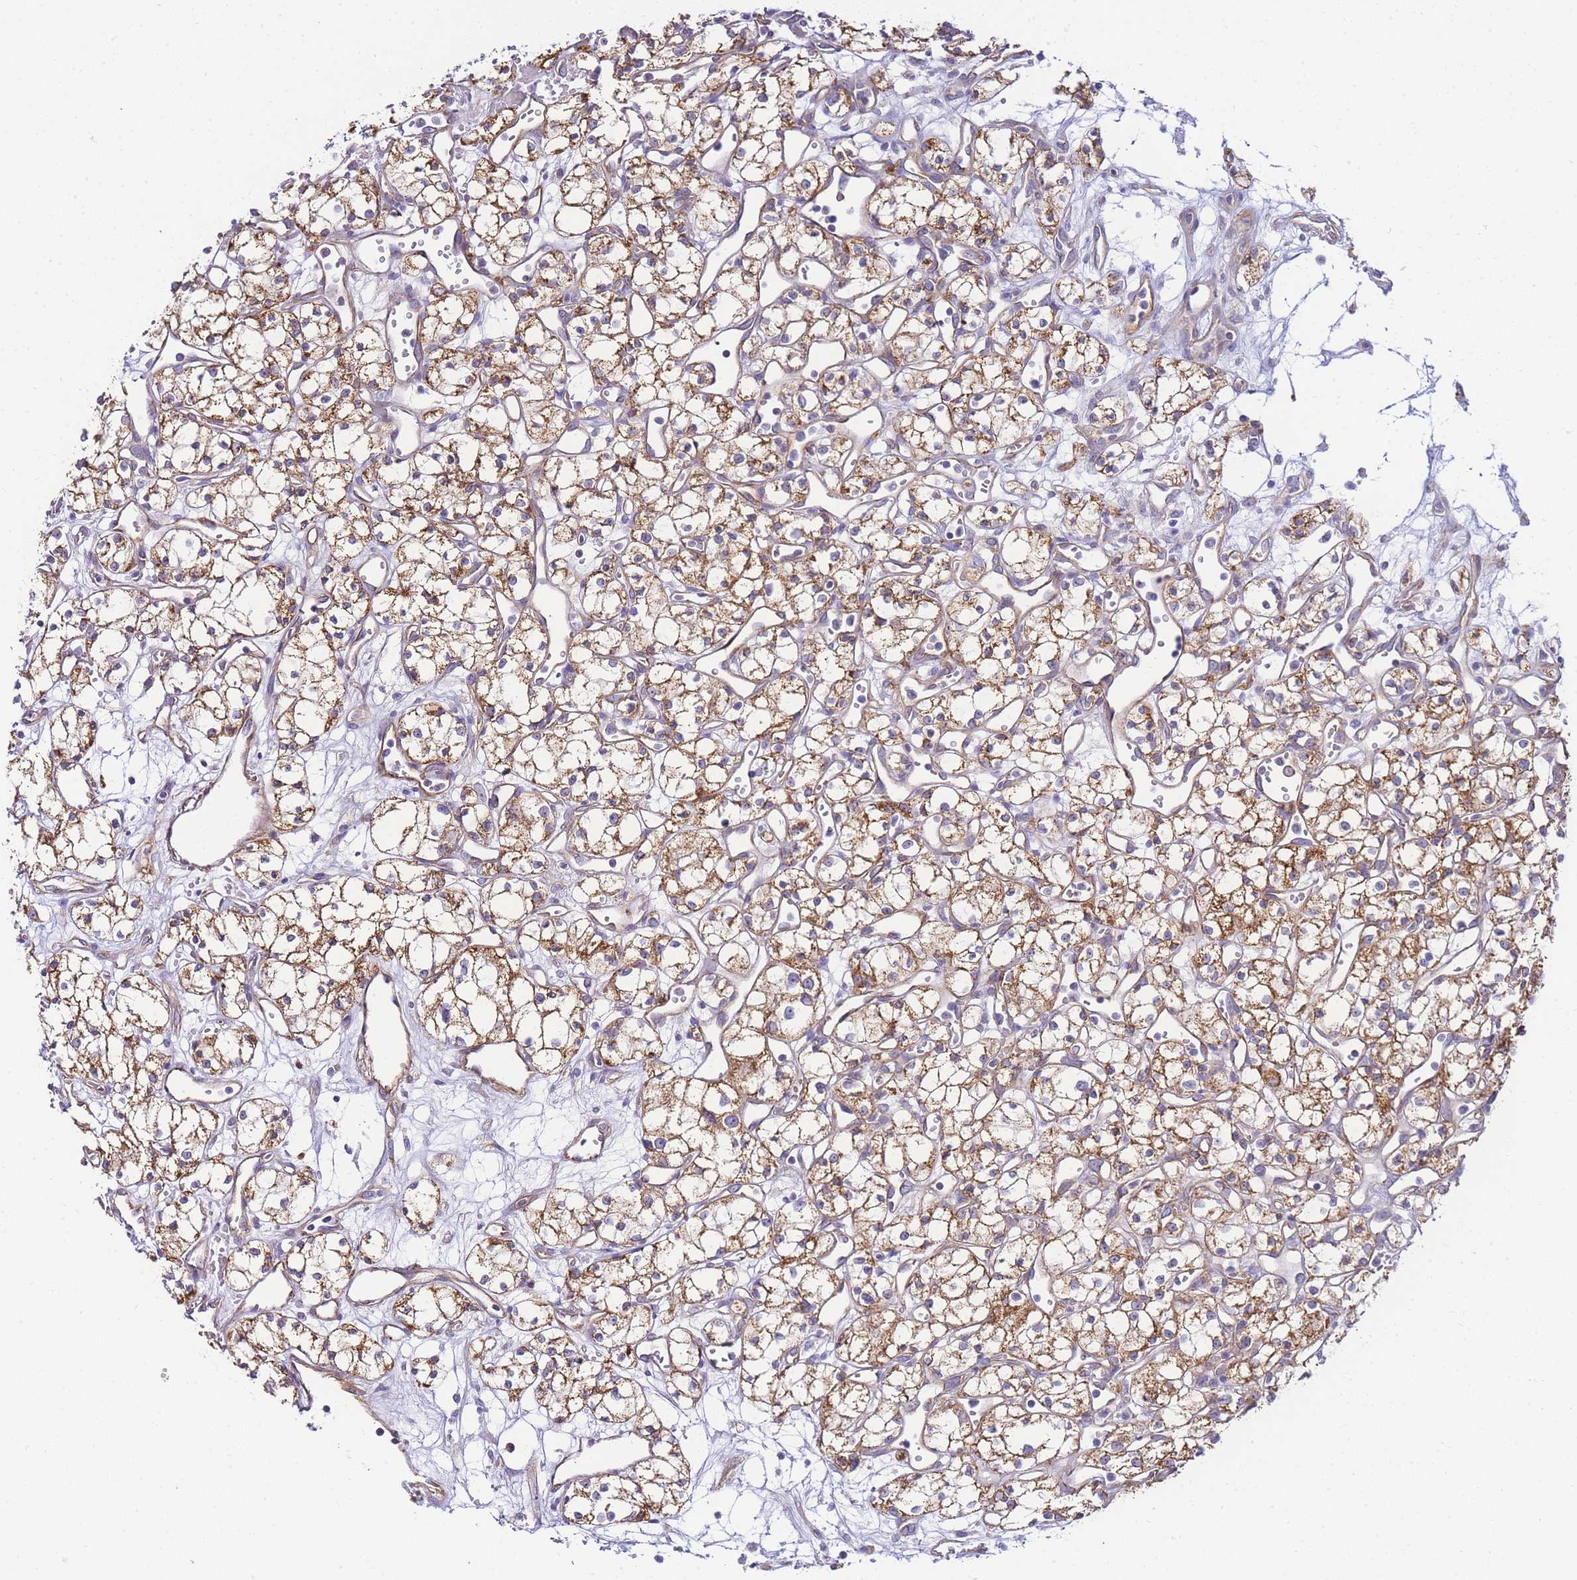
{"staining": {"intensity": "moderate", "quantity": ">75%", "location": "cytoplasmic/membranous"}, "tissue": "renal cancer", "cell_type": "Tumor cells", "image_type": "cancer", "snomed": [{"axis": "morphology", "description": "Adenocarcinoma, NOS"}, {"axis": "topography", "description": "Kidney"}], "caption": "Adenocarcinoma (renal) stained with a protein marker shows moderate staining in tumor cells.", "gene": "PDCD7", "patient": {"sex": "male", "age": 59}}